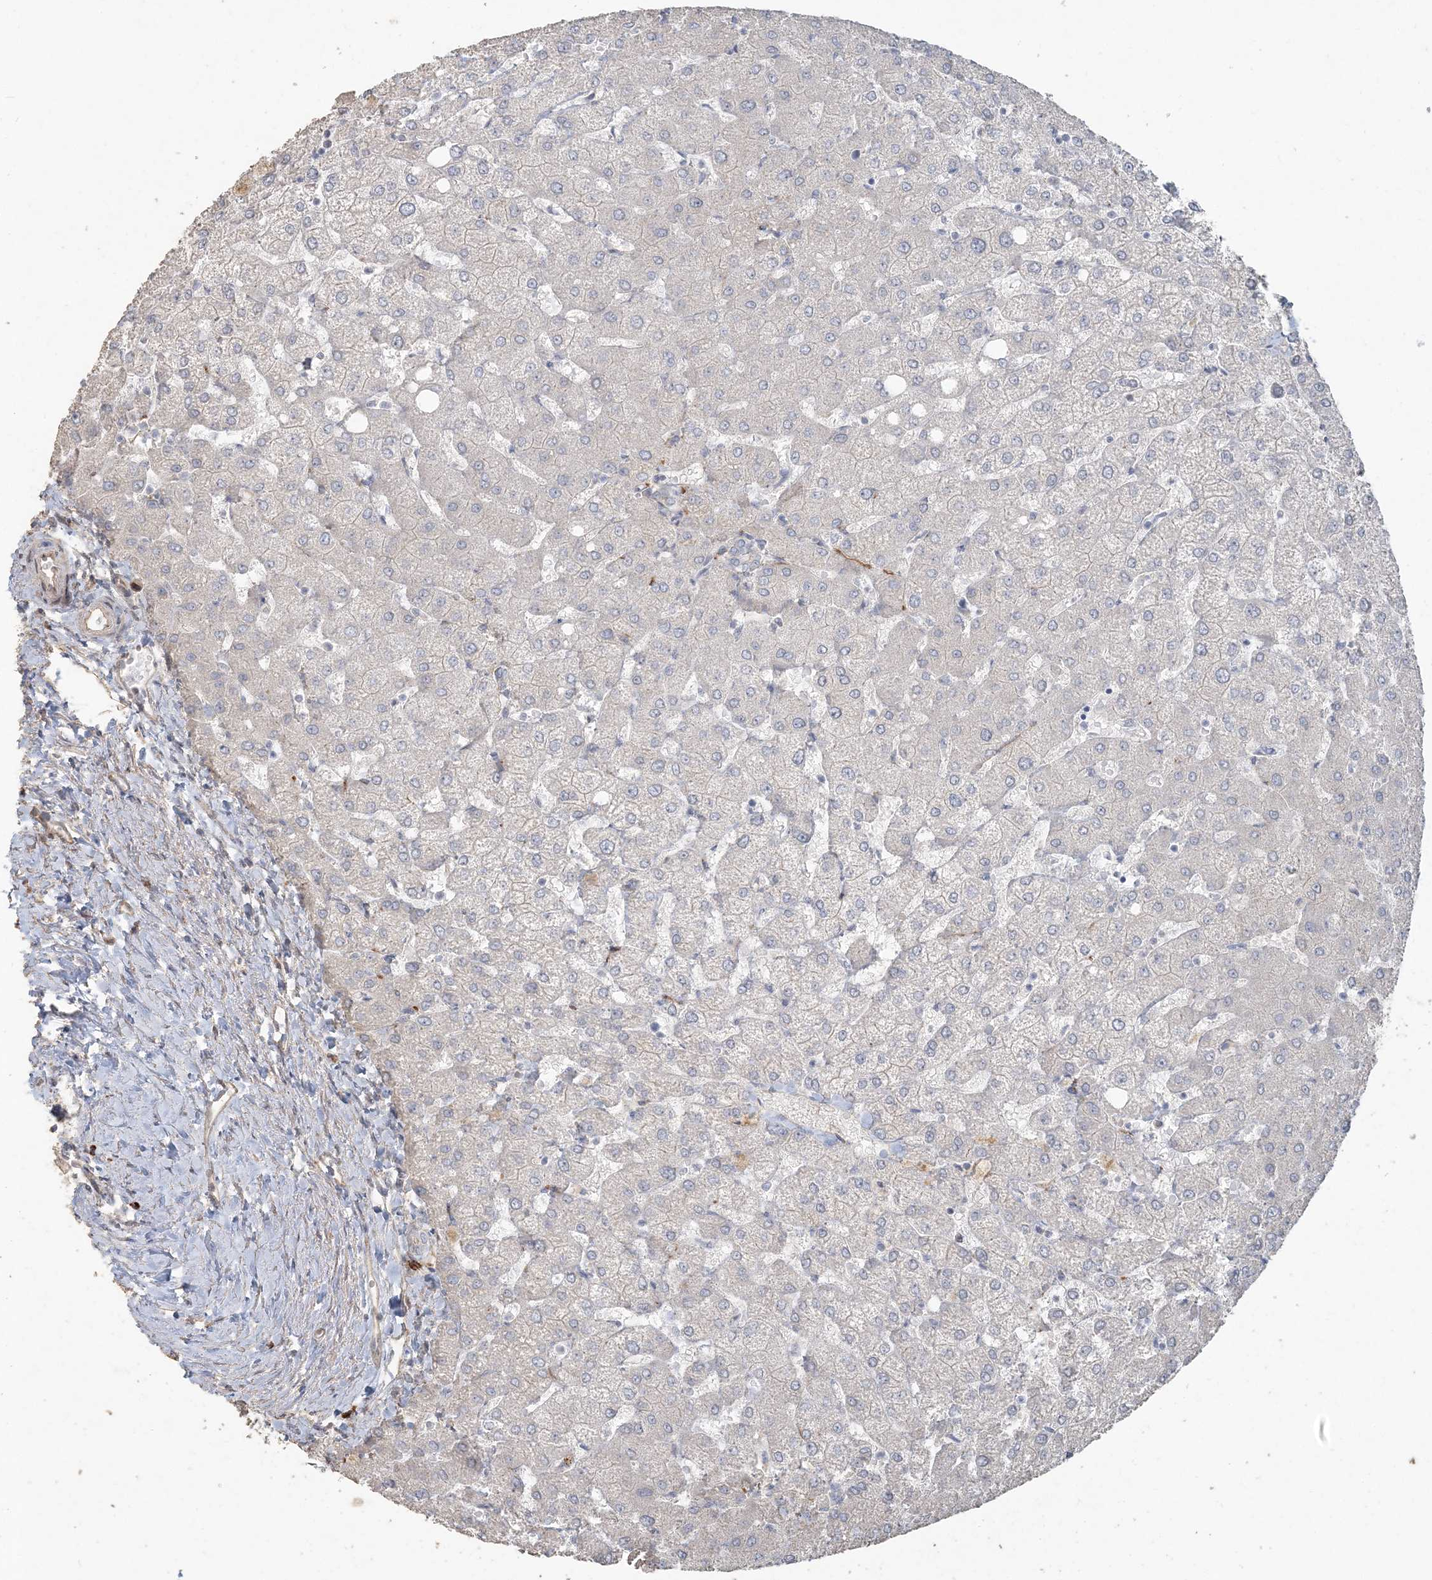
{"staining": {"intensity": "negative", "quantity": "none", "location": "none"}, "tissue": "liver", "cell_type": "Cholangiocytes", "image_type": "normal", "snomed": [{"axis": "morphology", "description": "Normal tissue, NOS"}, {"axis": "topography", "description": "Liver"}], "caption": "Immunohistochemical staining of unremarkable human liver demonstrates no significant expression in cholangiocytes. (Immunohistochemistry (ihc), brightfield microscopy, high magnification).", "gene": "RNF145", "patient": {"sex": "female", "age": 54}}